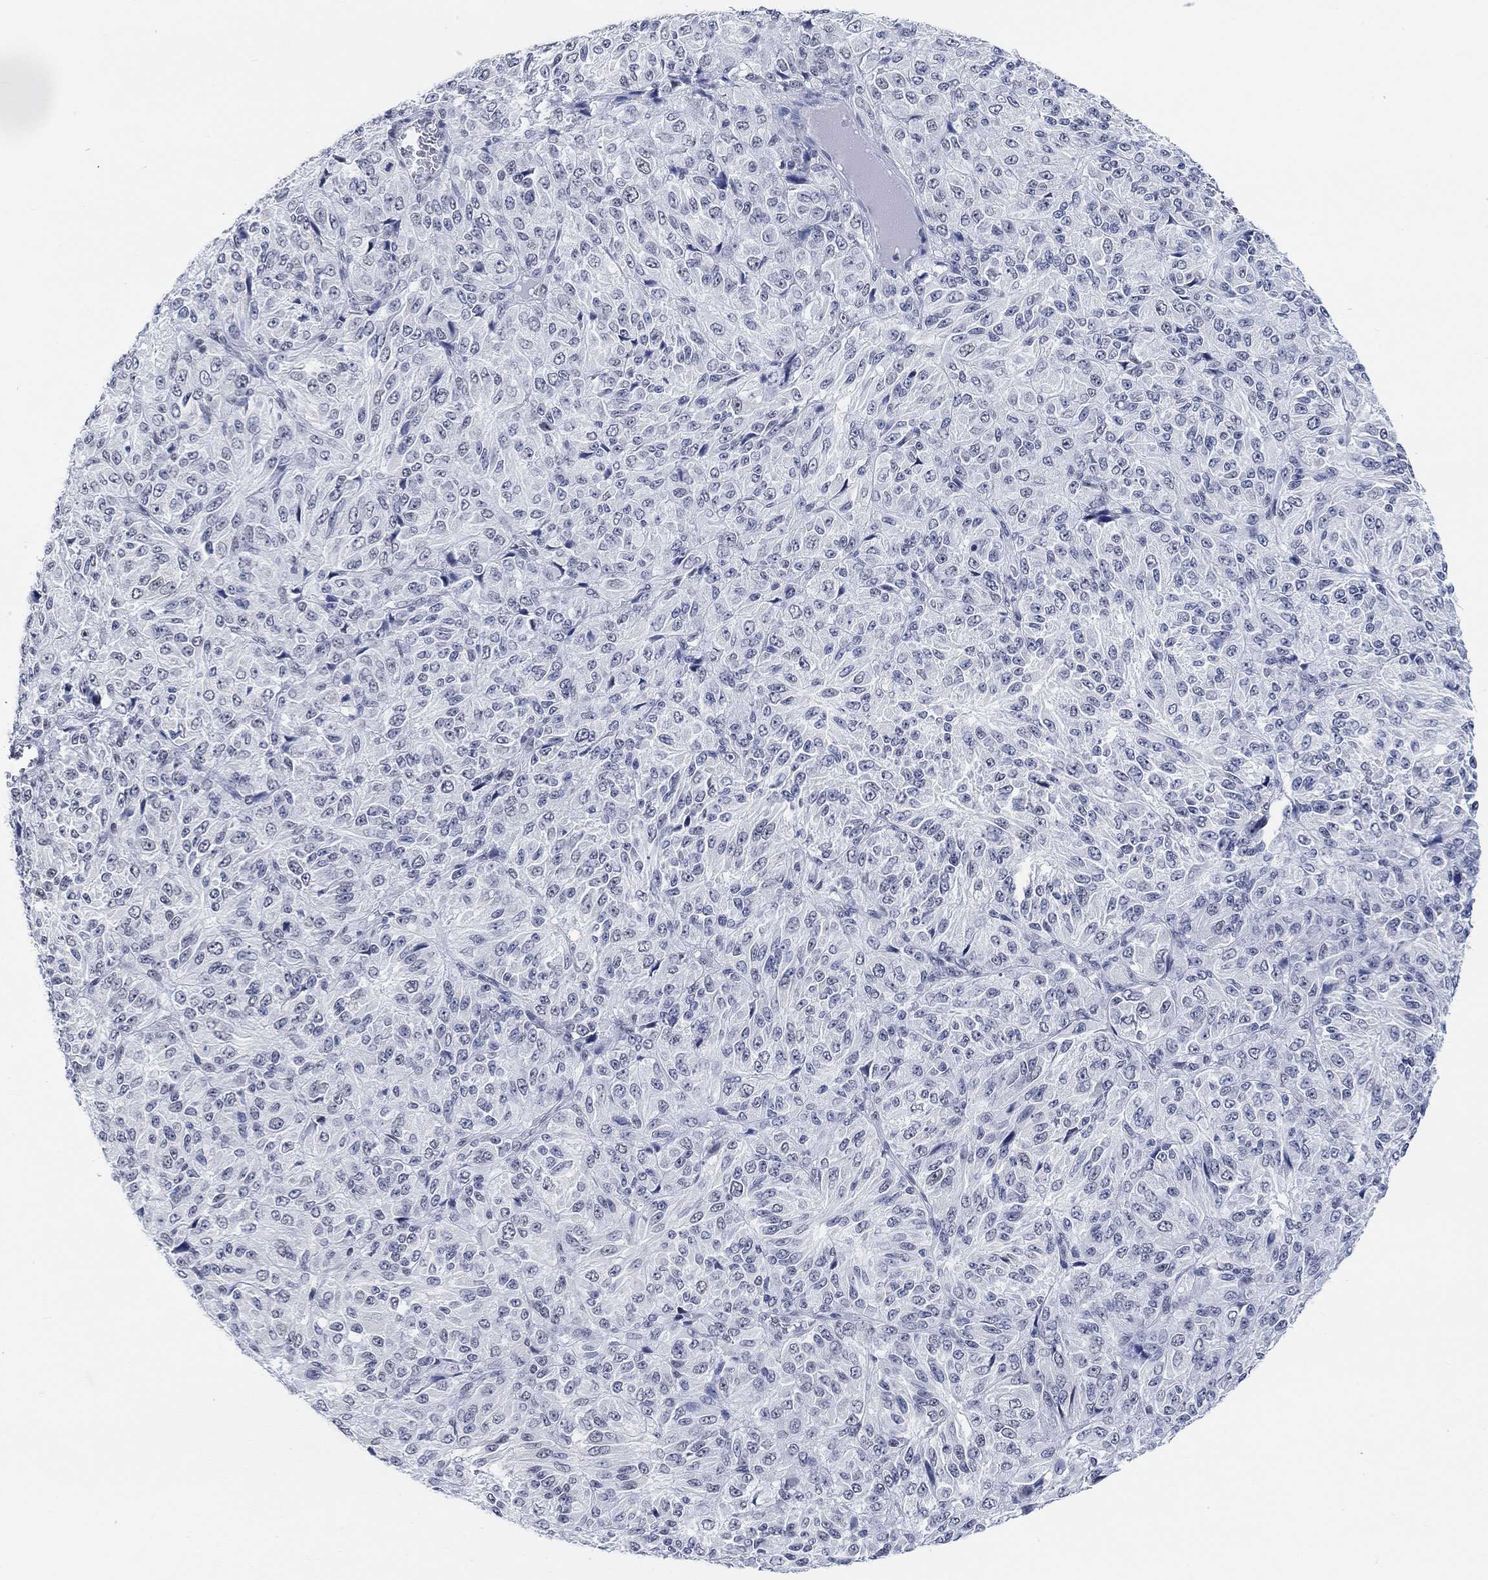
{"staining": {"intensity": "negative", "quantity": "none", "location": "none"}, "tissue": "melanoma", "cell_type": "Tumor cells", "image_type": "cancer", "snomed": [{"axis": "morphology", "description": "Malignant melanoma, Metastatic site"}, {"axis": "topography", "description": "Brain"}], "caption": "The micrograph displays no staining of tumor cells in melanoma.", "gene": "PURG", "patient": {"sex": "female", "age": 56}}